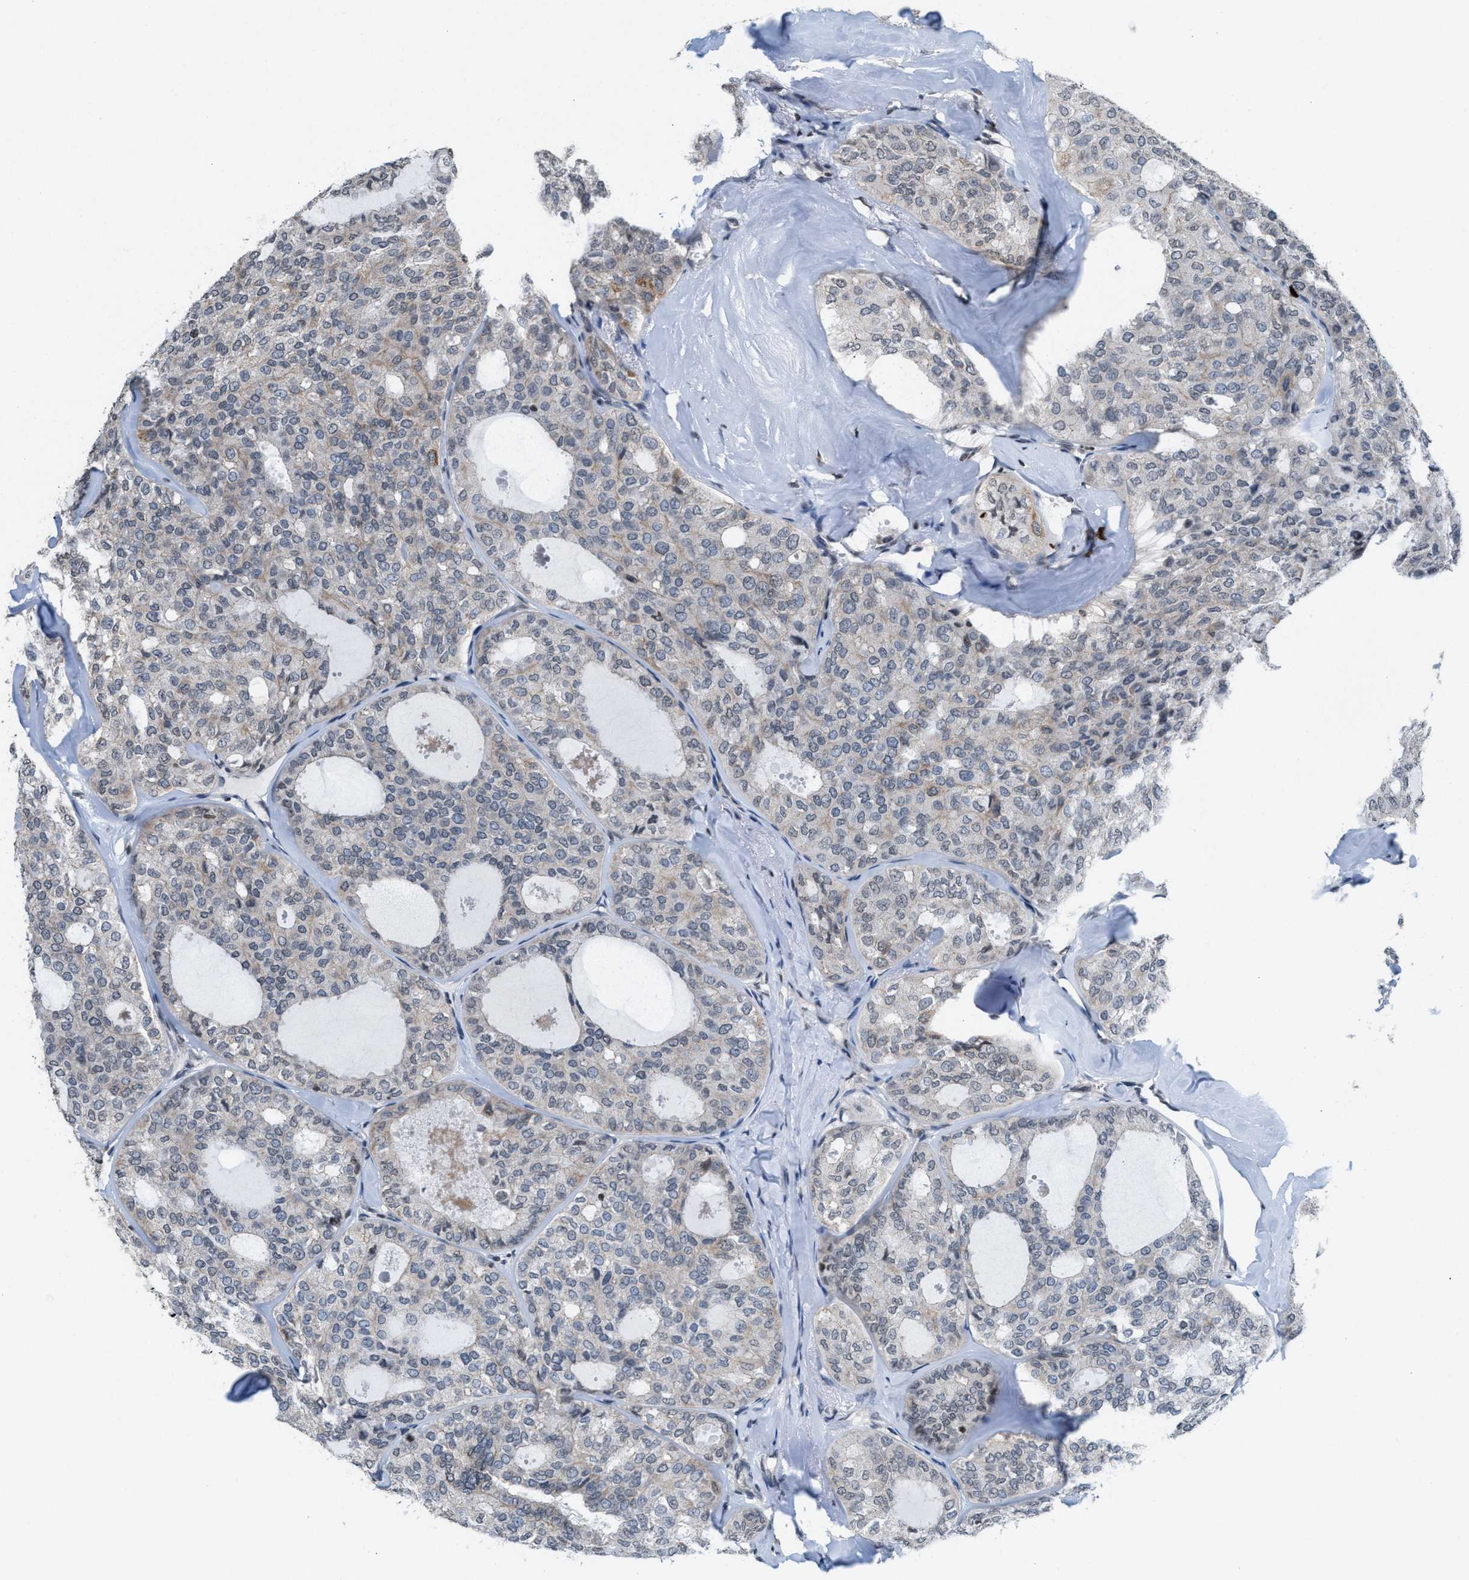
{"staining": {"intensity": "negative", "quantity": "none", "location": "none"}, "tissue": "thyroid cancer", "cell_type": "Tumor cells", "image_type": "cancer", "snomed": [{"axis": "morphology", "description": "Follicular adenoma carcinoma, NOS"}, {"axis": "topography", "description": "Thyroid gland"}], "caption": "This is an immunohistochemistry micrograph of thyroid follicular adenoma carcinoma. There is no expression in tumor cells.", "gene": "PRUNE2", "patient": {"sex": "male", "age": 75}}